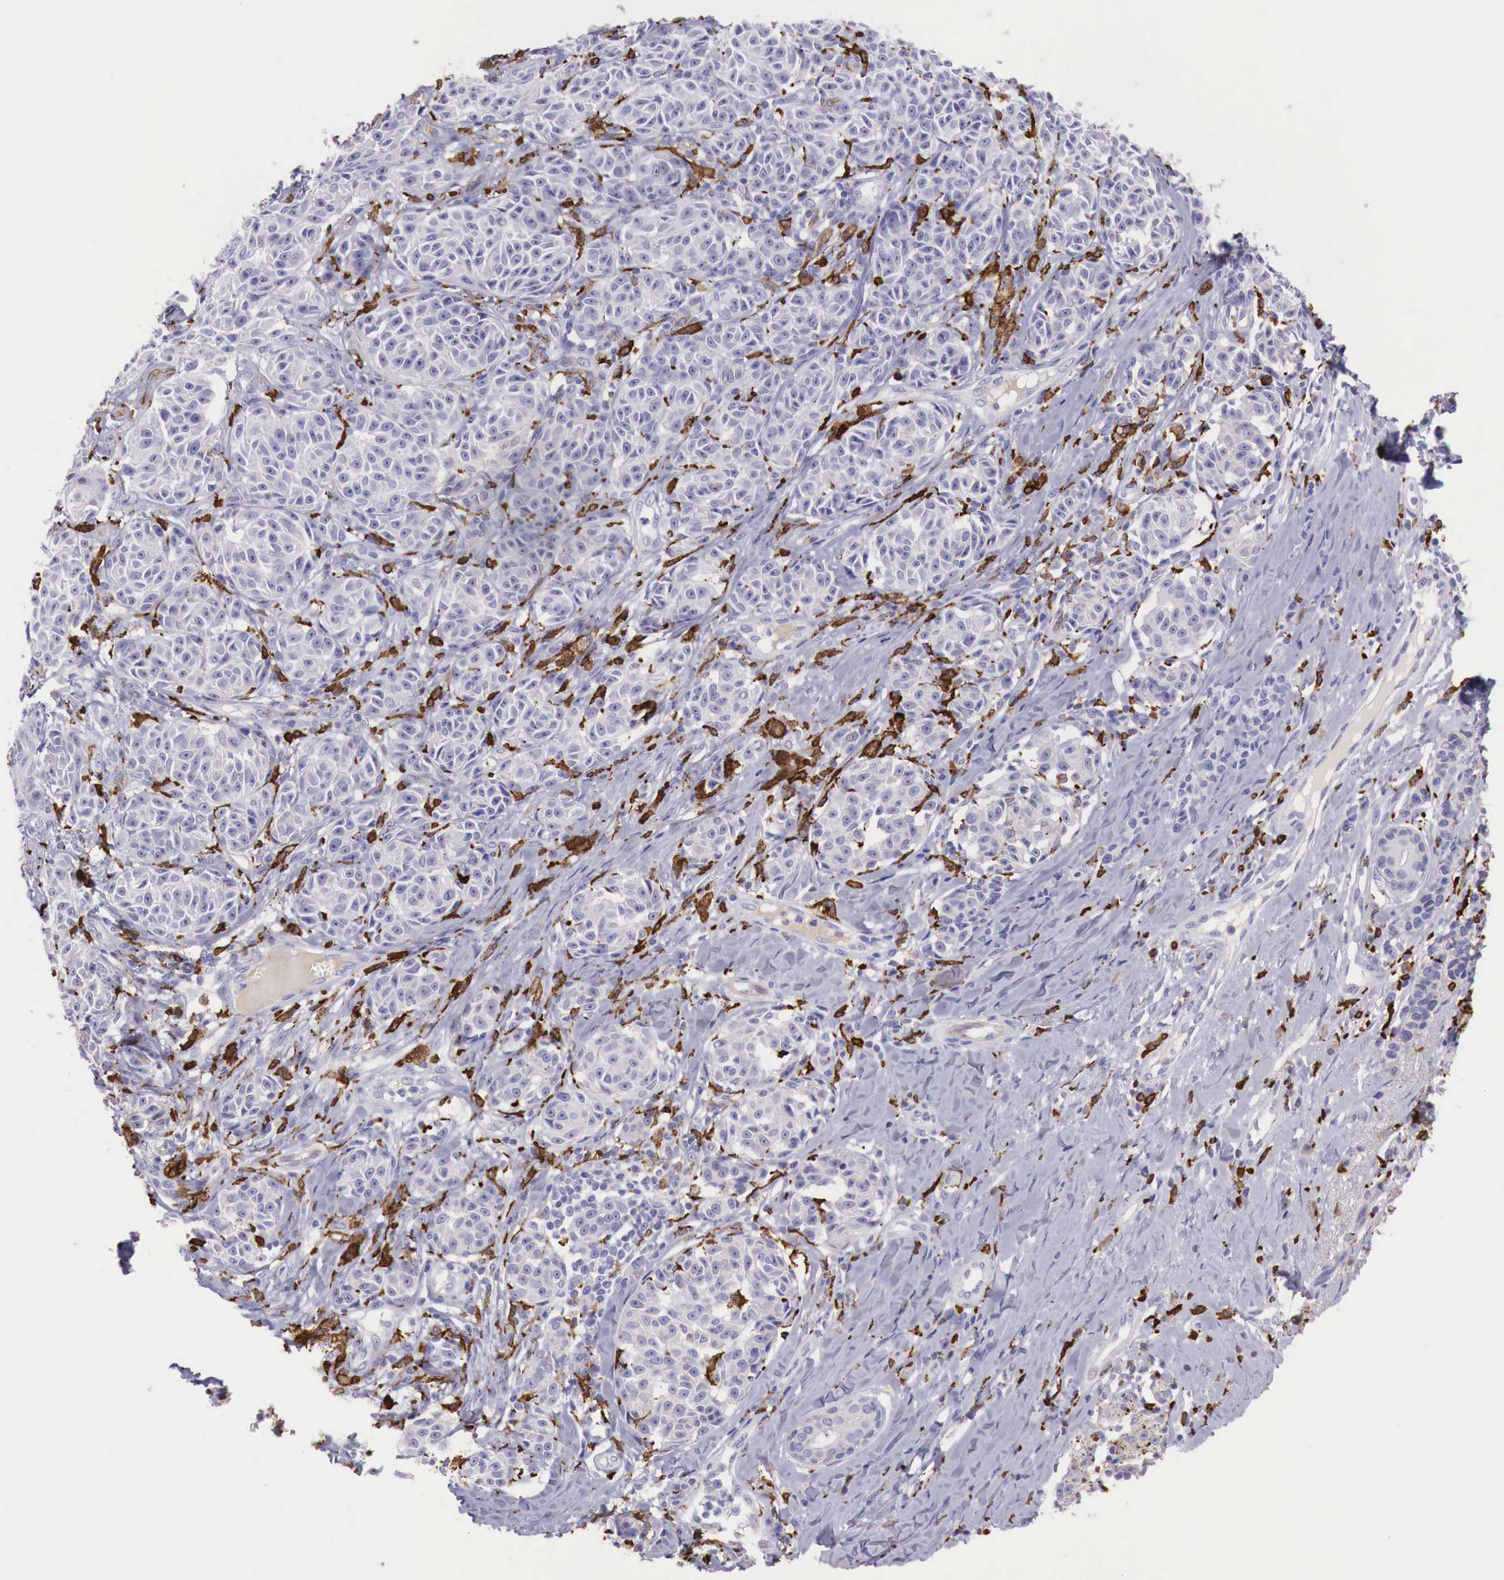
{"staining": {"intensity": "negative", "quantity": "none", "location": "none"}, "tissue": "melanoma", "cell_type": "Tumor cells", "image_type": "cancer", "snomed": [{"axis": "morphology", "description": "Malignant melanoma, NOS"}, {"axis": "topography", "description": "Skin"}], "caption": "This micrograph is of malignant melanoma stained with IHC to label a protein in brown with the nuclei are counter-stained blue. There is no expression in tumor cells.", "gene": "MSR1", "patient": {"sex": "male", "age": 49}}